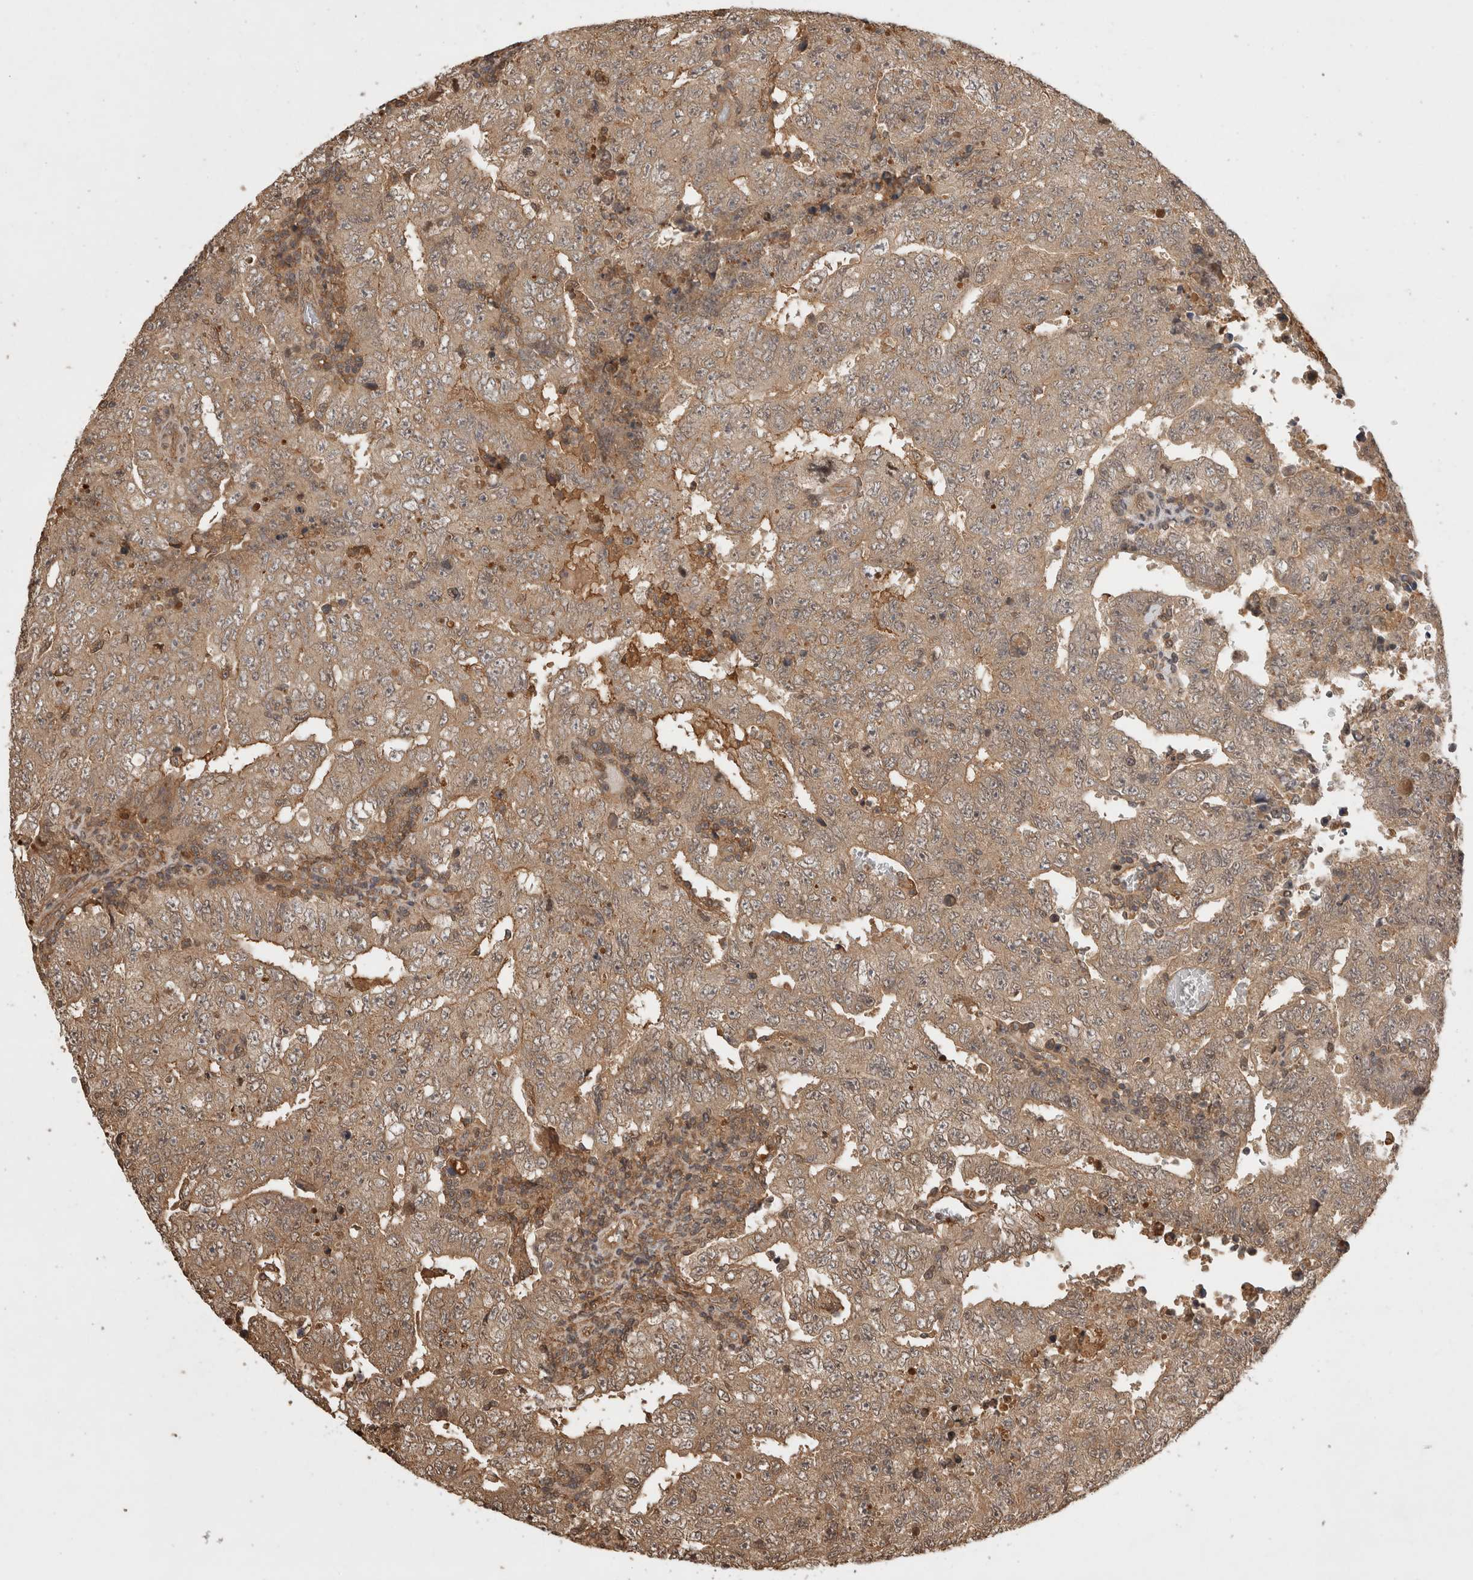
{"staining": {"intensity": "moderate", "quantity": ">75%", "location": "cytoplasmic/membranous"}, "tissue": "testis cancer", "cell_type": "Tumor cells", "image_type": "cancer", "snomed": [{"axis": "morphology", "description": "Carcinoma, Embryonal, NOS"}, {"axis": "topography", "description": "Testis"}], "caption": "Moderate cytoplasmic/membranous positivity is identified in approximately >75% of tumor cells in testis cancer.", "gene": "PRMT3", "patient": {"sex": "male", "age": 26}}